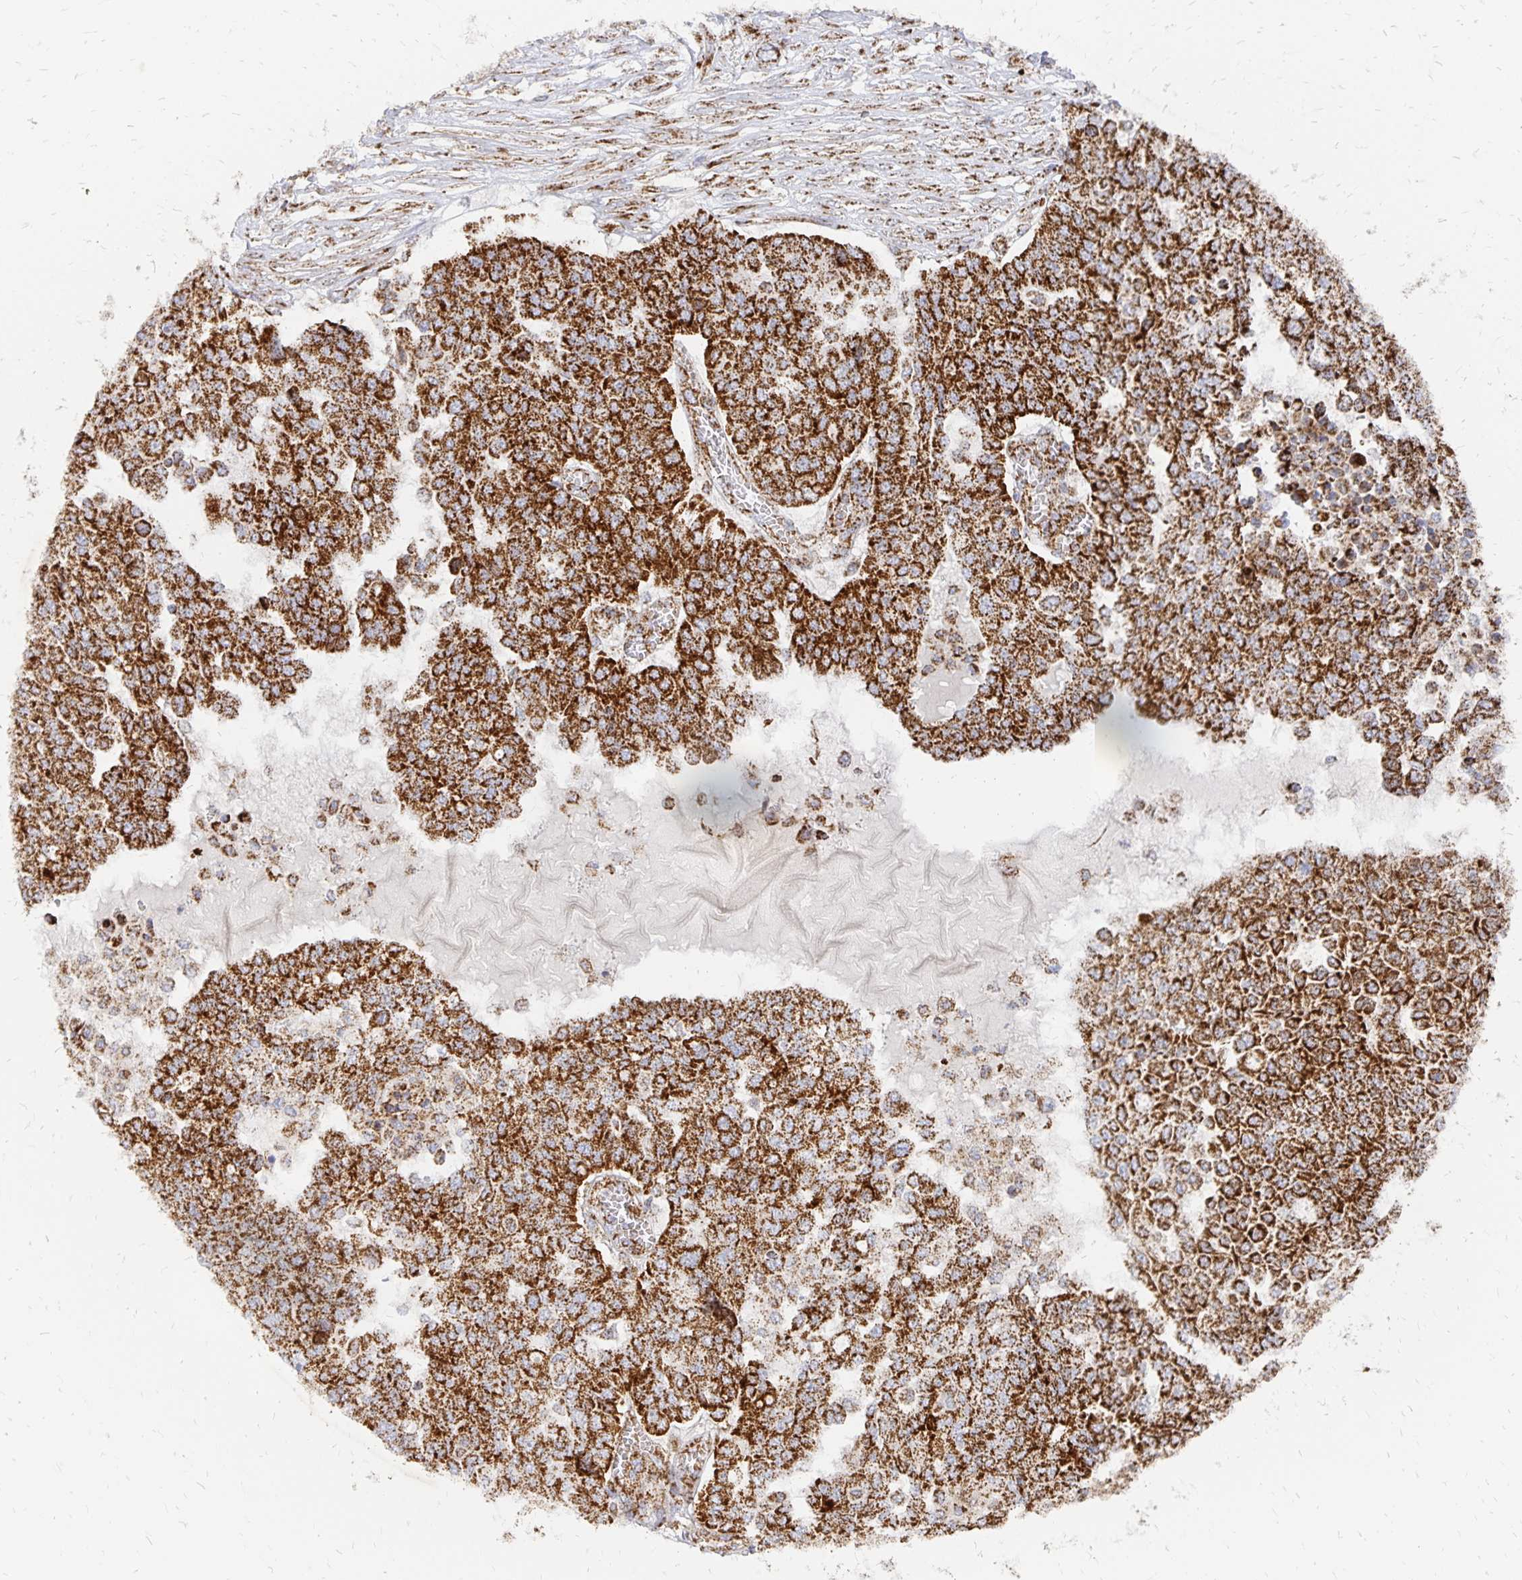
{"staining": {"intensity": "strong", "quantity": ">75%", "location": "cytoplasmic/membranous"}, "tissue": "ovarian cancer", "cell_type": "Tumor cells", "image_type": "cancer", "snomed": [{"axis": "morphology", "description": "Cystadenocarcinoma, serous, NOS"}, {"axis": "topography", "description": "Soft tissue"}, {"axis": "topography", "description": "Ovary"}], "caption": "Immunohistochemical staining of human ovarian cancer (serous cystadenocarcinoma) displays high levels of strong cytoplasmic/membranous positivity in approximately >75% of tumor cells.", "gene": "STOML2", "patient": {"sex": "female", "age": 57}}